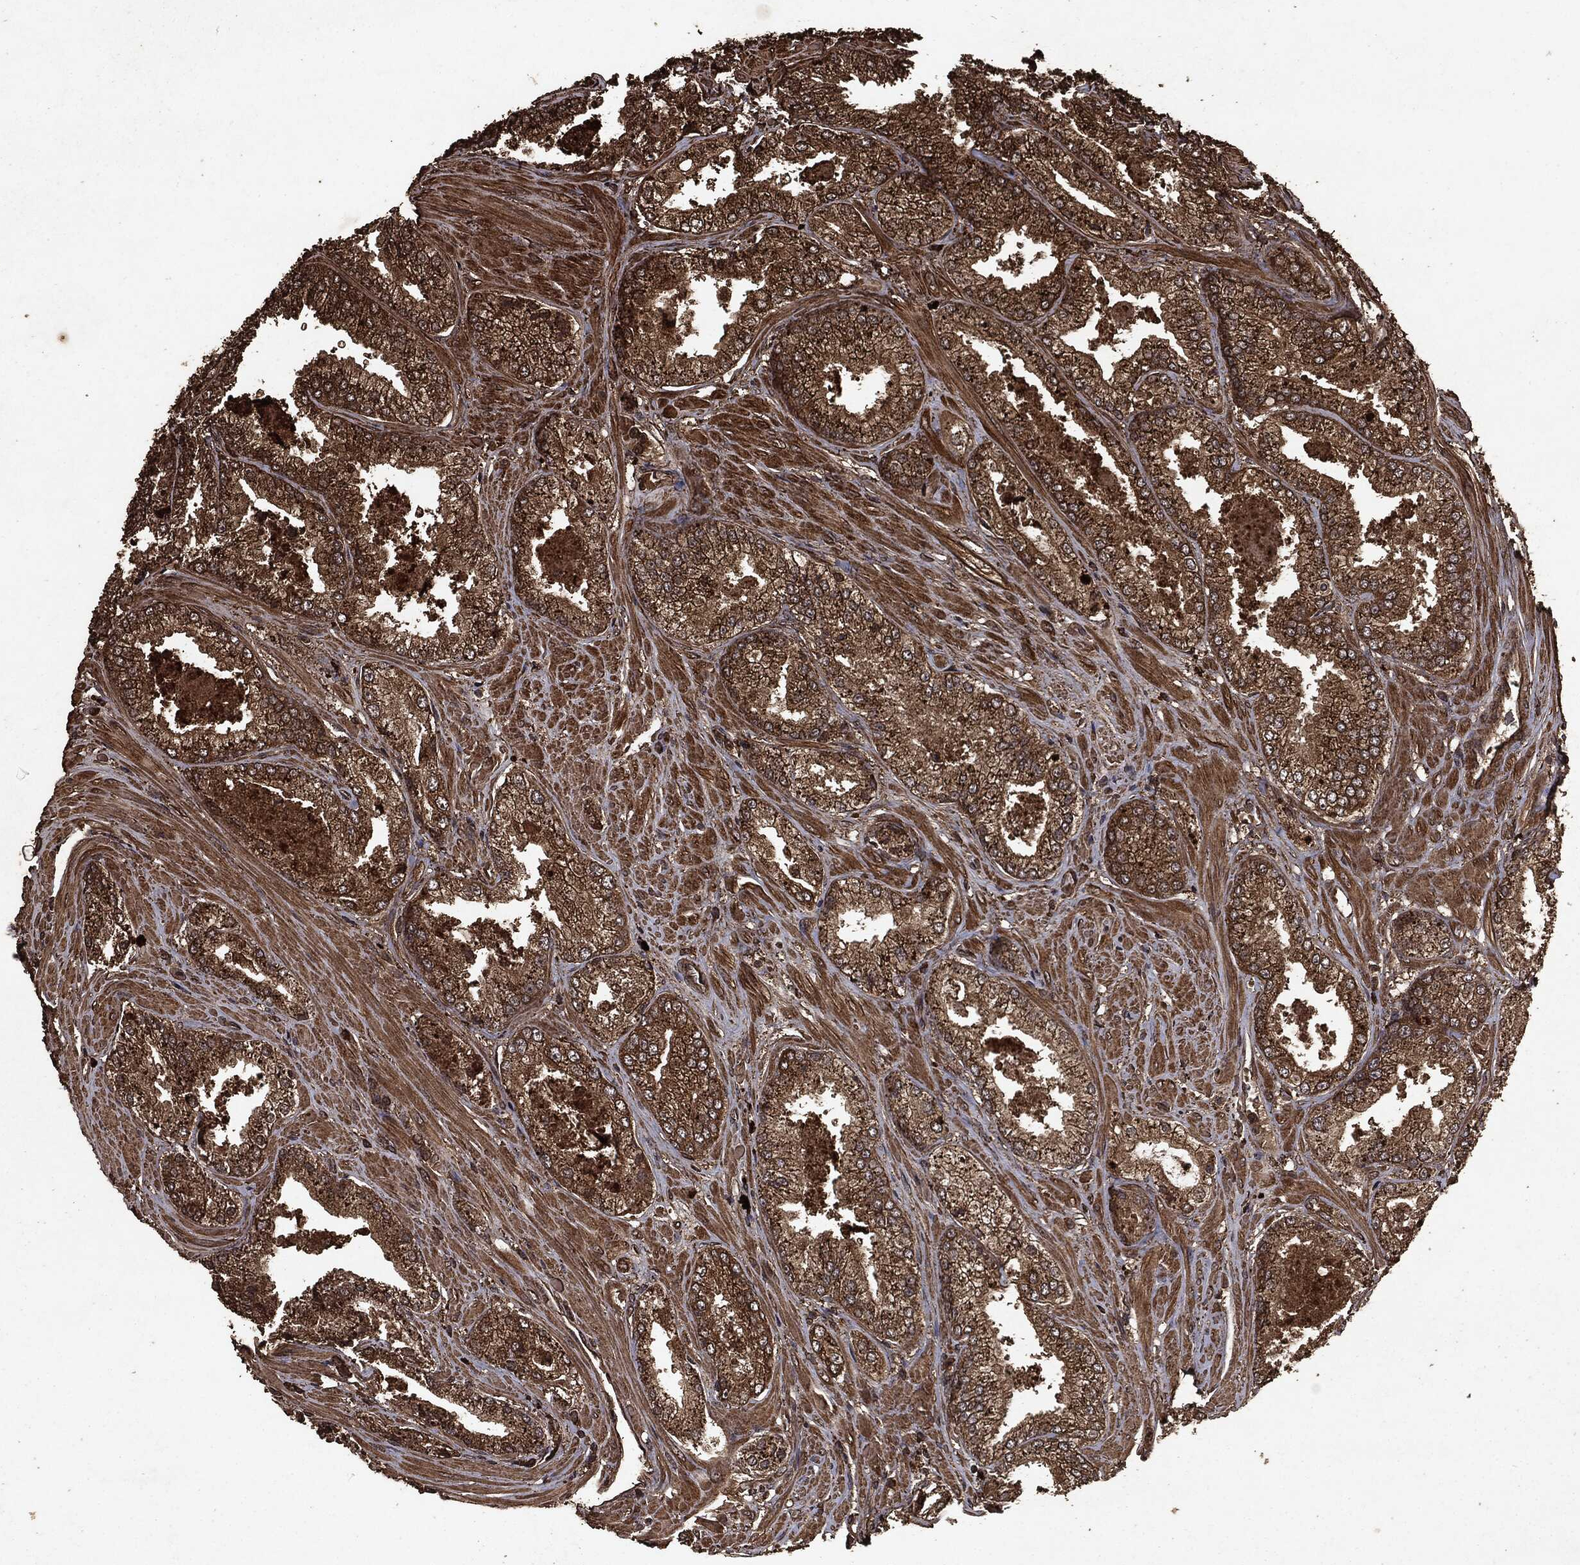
{"staining": {"intensity": "strong", "quantity": ">75%", "location": "cytoplasmic/membranous"}, "tissue": "prostate cancer", "cell_type": "Tumor cells", "image_type": "cancer", "snomed": [{"axis": "morphology", "description": "Adenocarcinoma, Low grade"}, {"axis": "topography", "description": "Prostate"}], "caption": "About >75% of tumor cells in human low-grade adenocarcinoma (prostate) exhibit strong cytoplasmic/membranous protein staining as visualized by brown immunohistochemical staining.", "gene": "ARAF", "patient": {"sex": "male", "age": 68}}